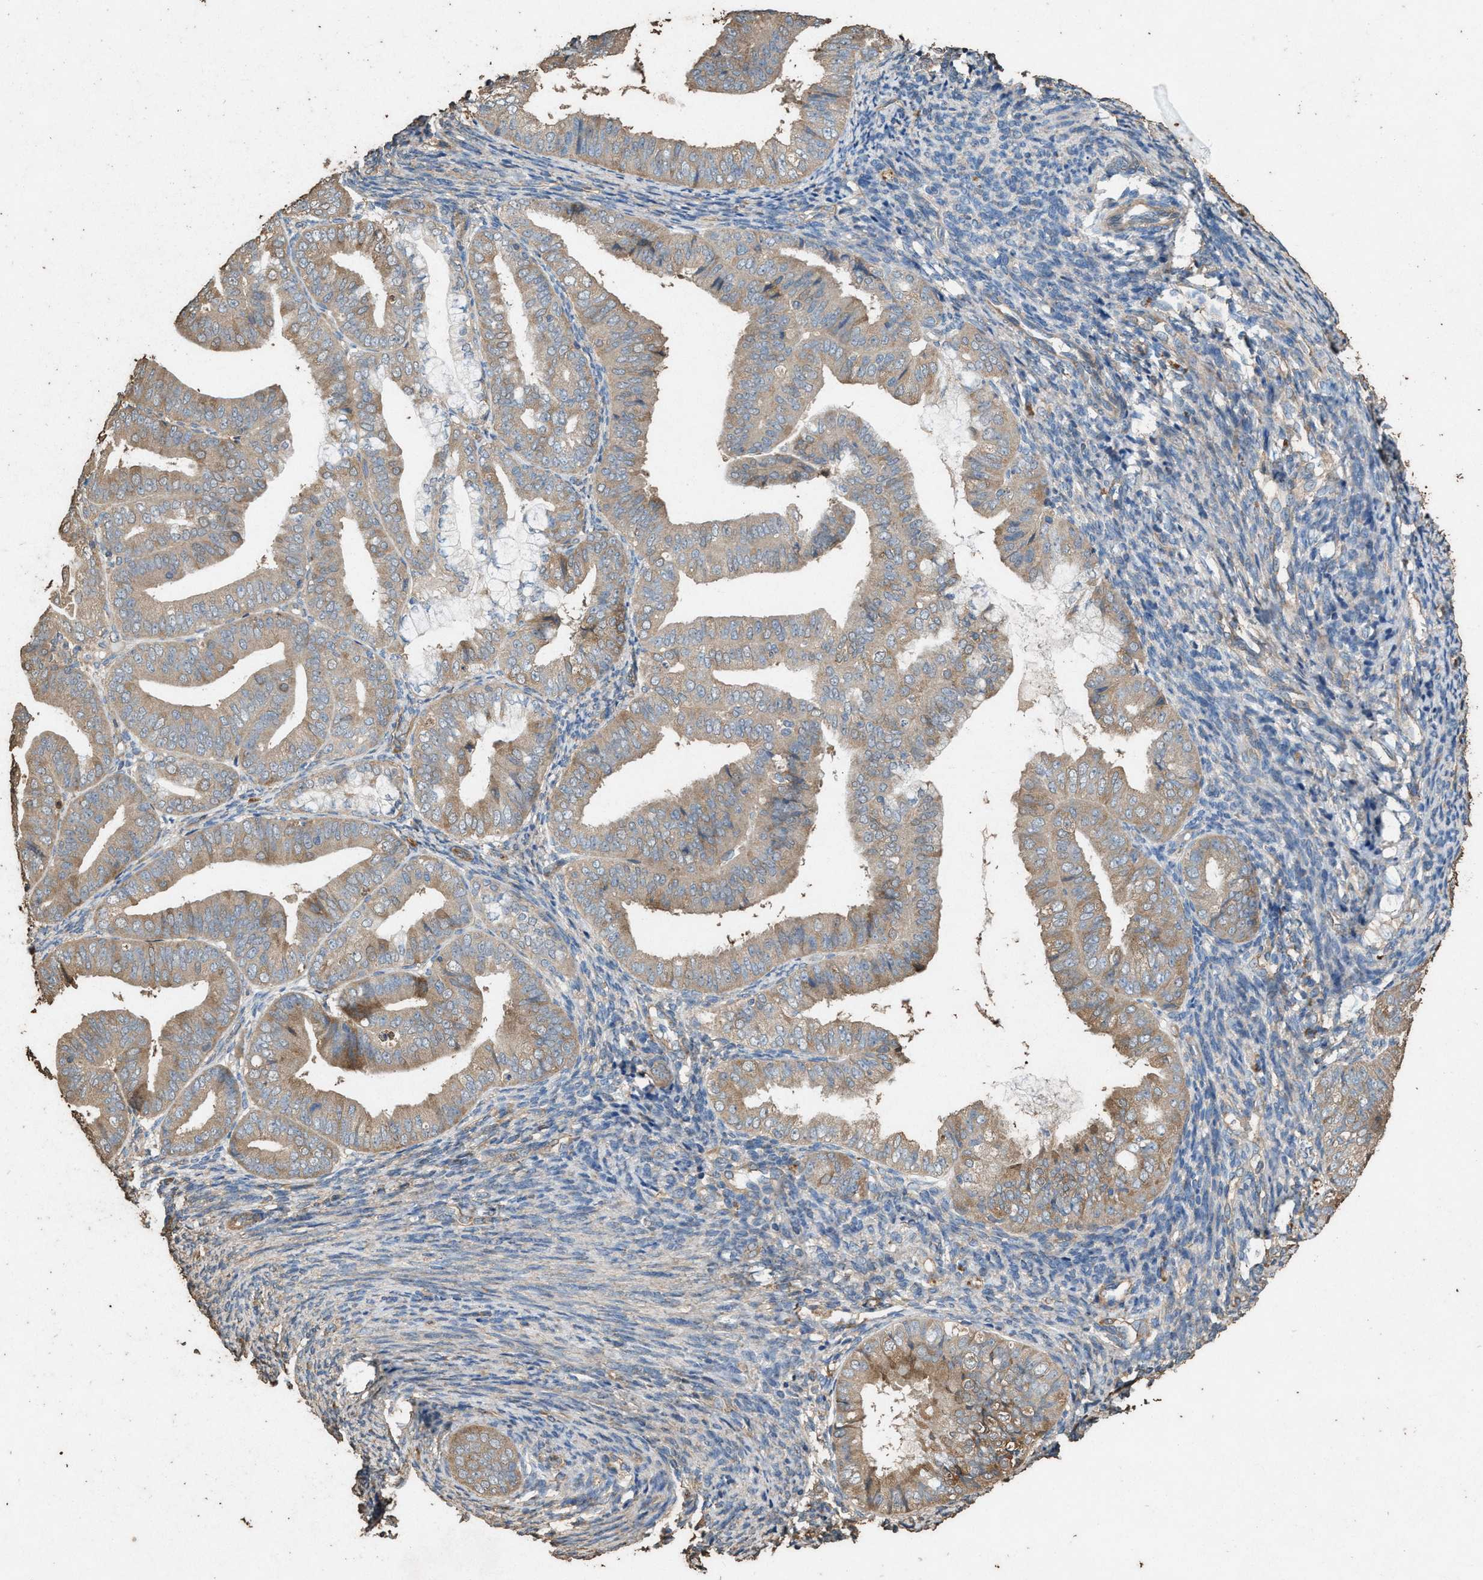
{"staining": {"intensity": "weak", "quantity": ">75%", "location": "cytoplasmic/membranous"}, "tissue": "endometrial cancer", "cell_type": "Tumor cells", "image_type": "cancer", "snomed": [{"axis": "morphology", "description": "Adenocarcinoma, NOS"}, {"axis": "topography", "description": "Endometrium"}], "caption": "Approximately >75% of tumor cells in human endometrial adenocarcinoma reveal weak cytoplasmic/membranous protein positivity as visualized by brown immunohistochemical staining.", "gene": "DCAF7", "patient": {"sex": "female", "age": 63}}